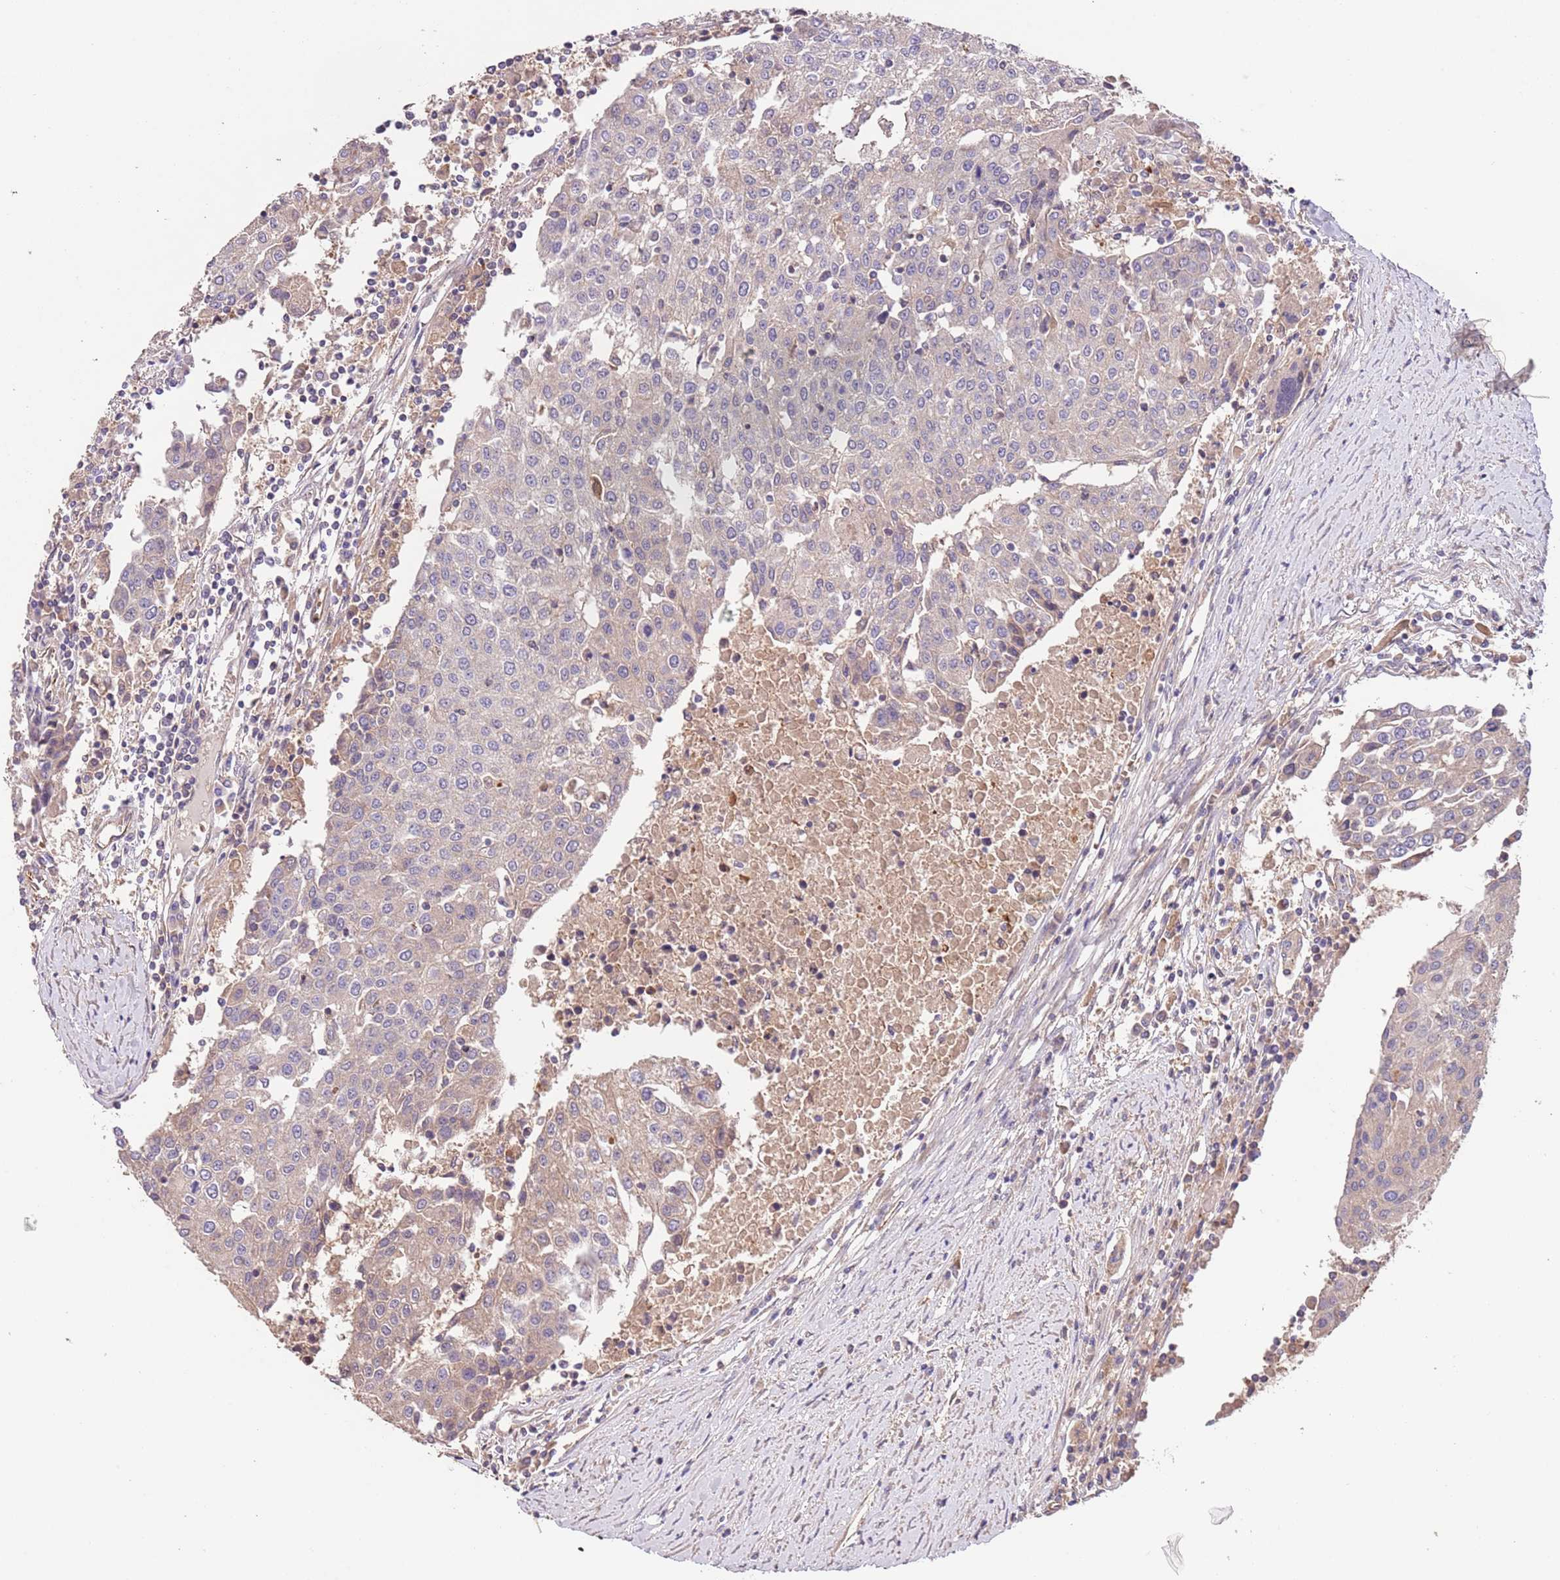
{"staining": {"intensity": "weak", "quantity": "<25%", "location": "cytoplasmic/membranous"}, "tissue": "urothelial cancer", "cell_type": "Tumor cells", "image_type": "cancer", "snomed": [{"axis": "morphology", "description": "Urothelial carcinoma, High grade"}, {"axis": "topography", "description": "Urinary bladder"}], "caption": "This is a micrograph of immunohistochemistry (IHC) staining of urothelial cancer, which shows no staining in tumor cells. (Stains: DAB immunohistochemistry with hematoxylin counter stain, Microscopy: brightfield microscopy at high magnification).", "gene": "FAM89B", "patient": {"sex": "female", "age": 85}}